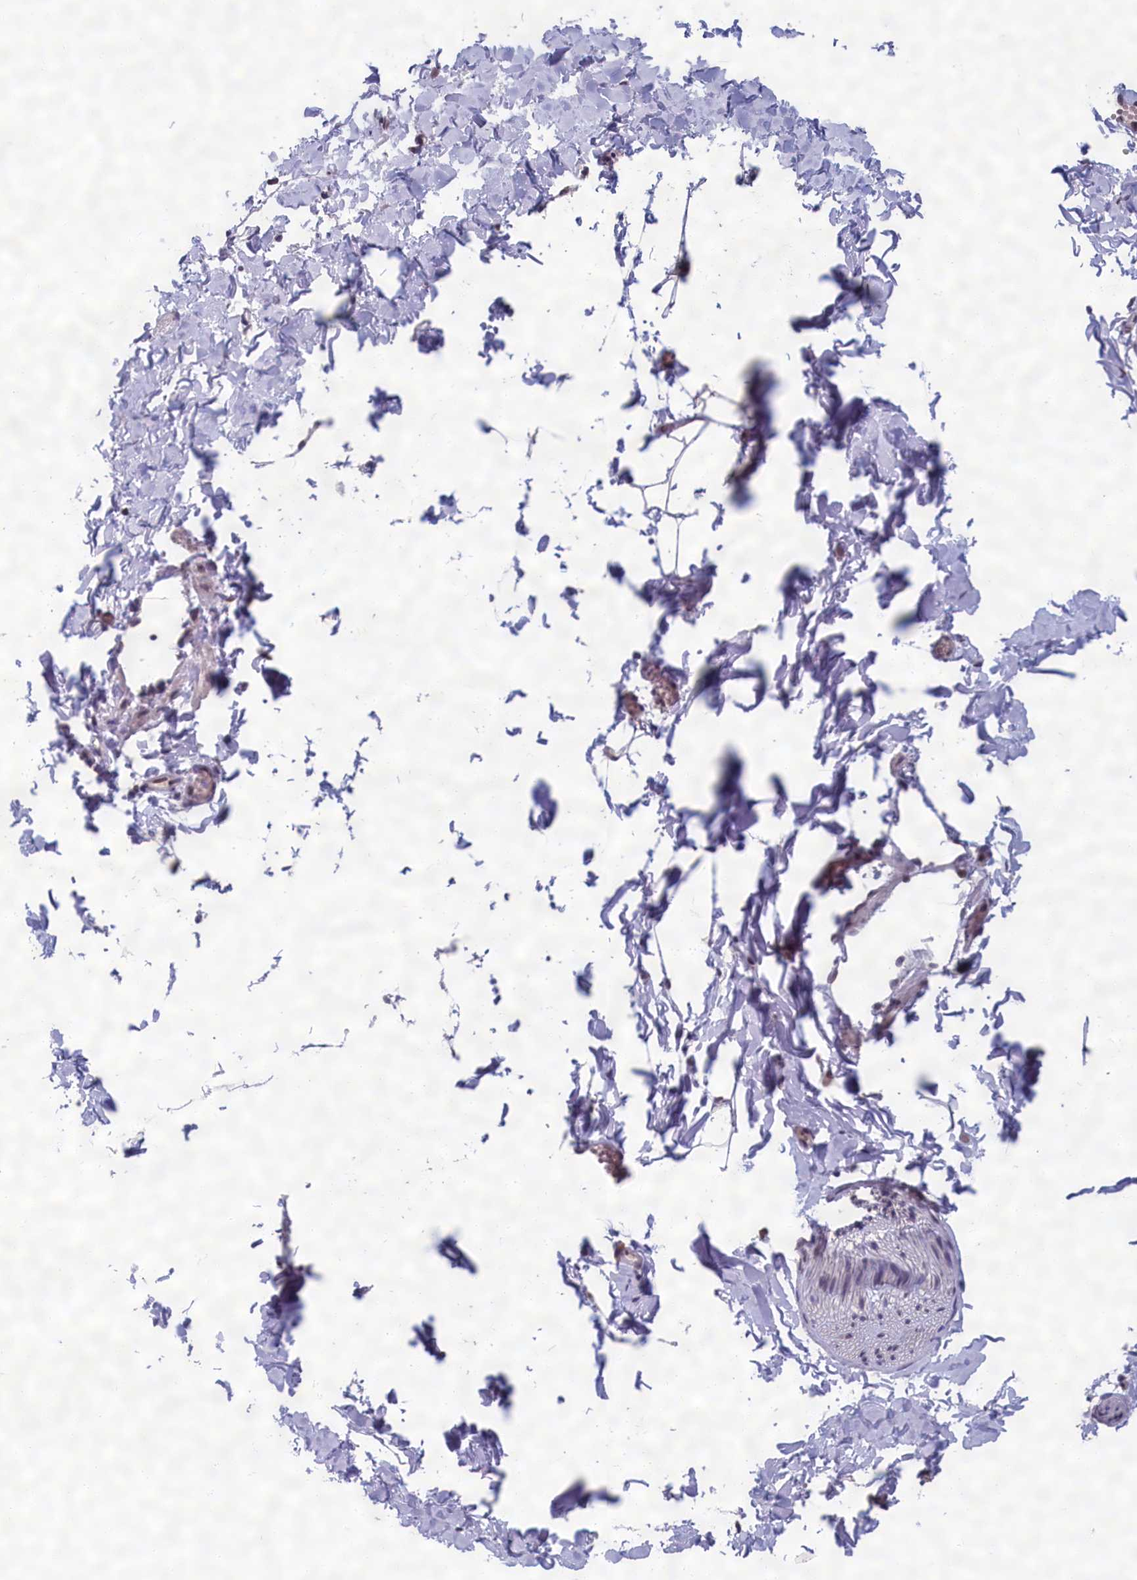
{"staining": {"intensity": "negative", "quantity": "none", "location": "none"}, "tissue": "adipose tissue", "cell_type": "Adipocytes", "image_type": "normal", "snomed": [{"axis": "morphology", "description": "Normal tissue, NOS"}, {"axis": "topography", "description": "Gallbladder"}, {"axis": "topography", "description": "Peripheral nerve tissue"}], "caption": "Immunohistochemistry (IHC) micrograph of normal human adipose tissue stained for a protein (brown), which shows no expression in adipocytes.", "gene": "GPSM1", "patient": {"sex": "male", "age": 38}}